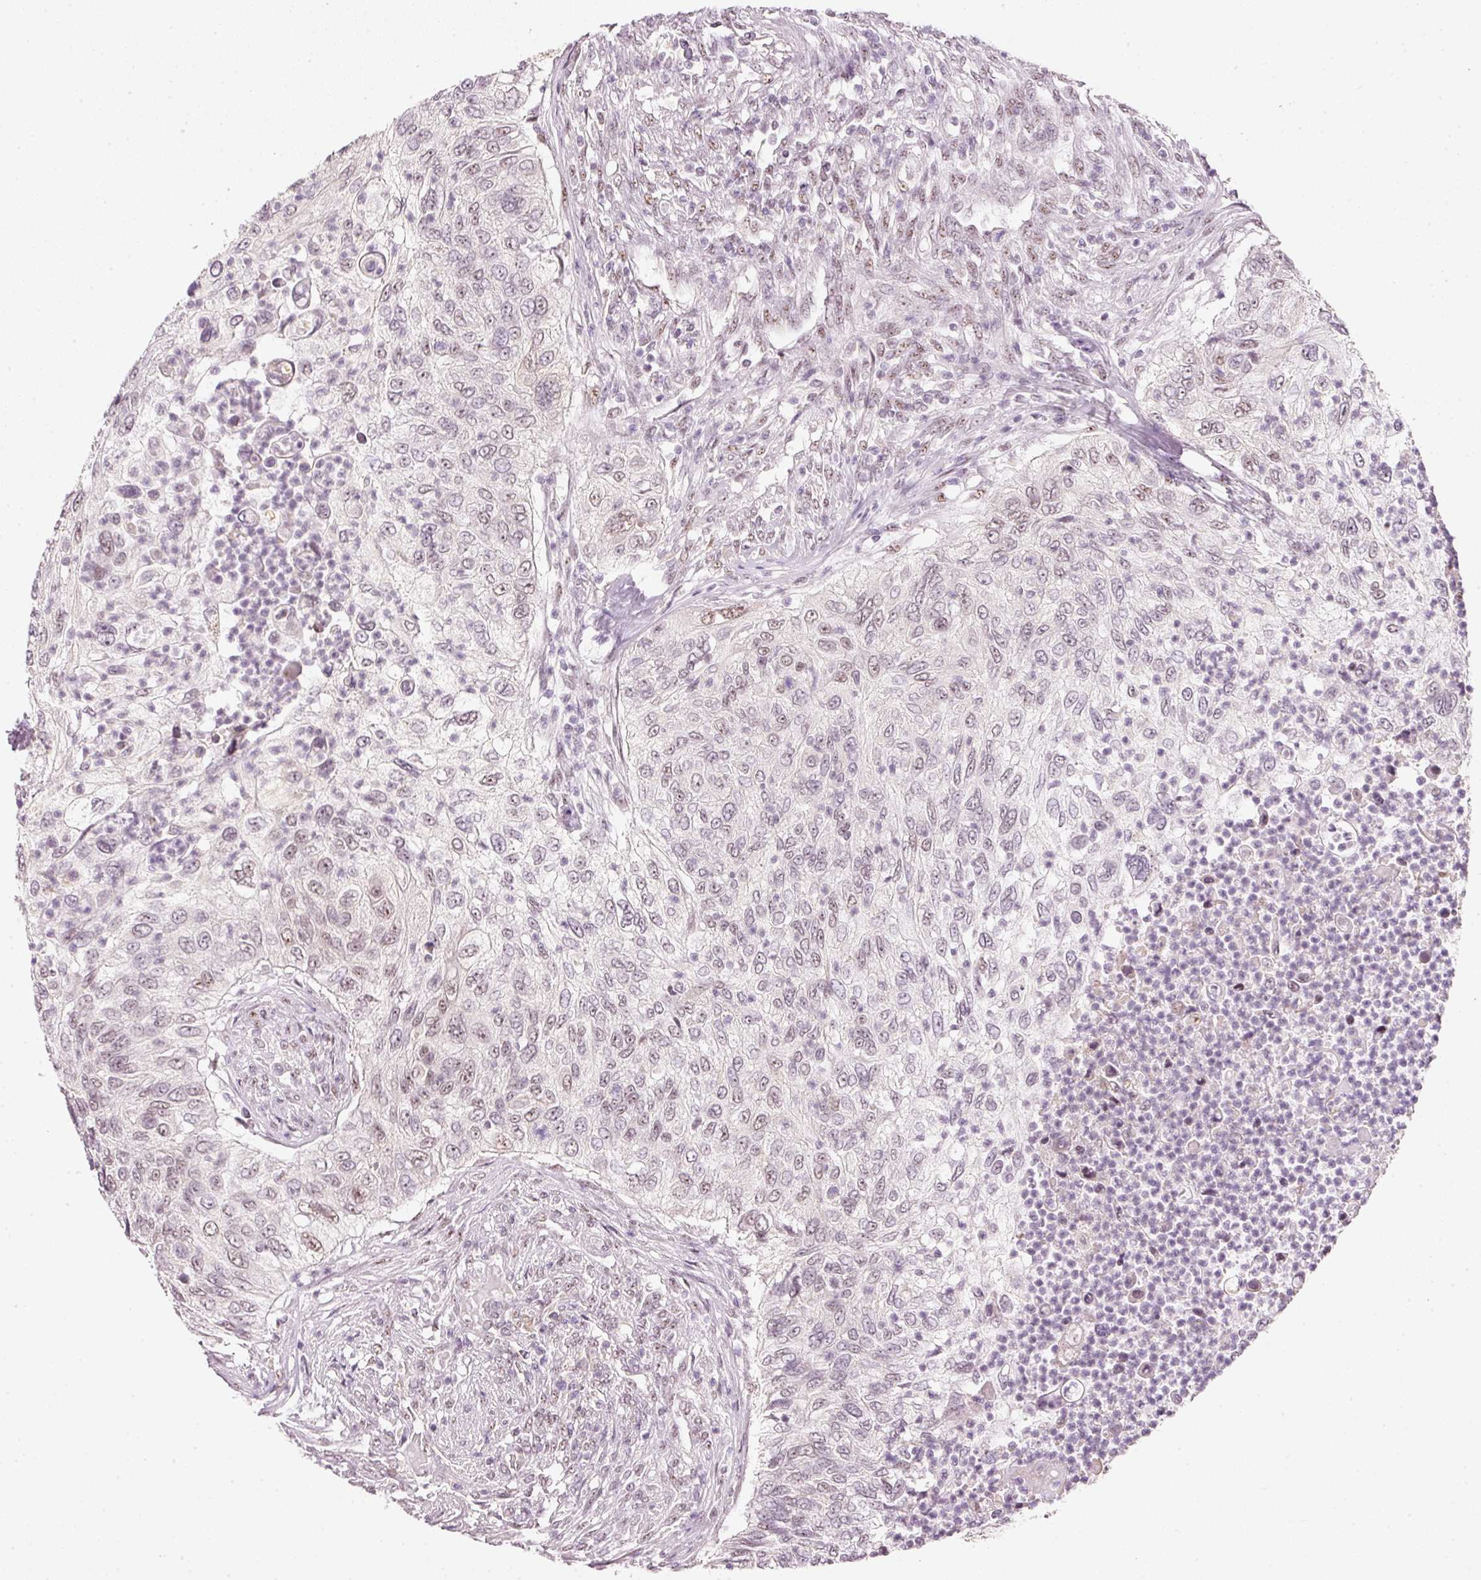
{"staining": {"intensity": "weak", "quantity": "<25%", "location": "nuclear"}, "tissue": "urothelial cancer", "cell_type": "Tumor cells", "image_type": "cancer", "snomed": [{"axis": "morphology", "description": "Urothelial carcinoma, High grade"}, {"axis": "topography", "description": "Urinary bladder"}], "caption": "An immunohistochemistry (IHC) image of urothelial cancer is shown. There is no staining in tumor cells of urothelial cancer.", "gene": "FSTL3", "patient": {"sex": "female", "age": 60}}